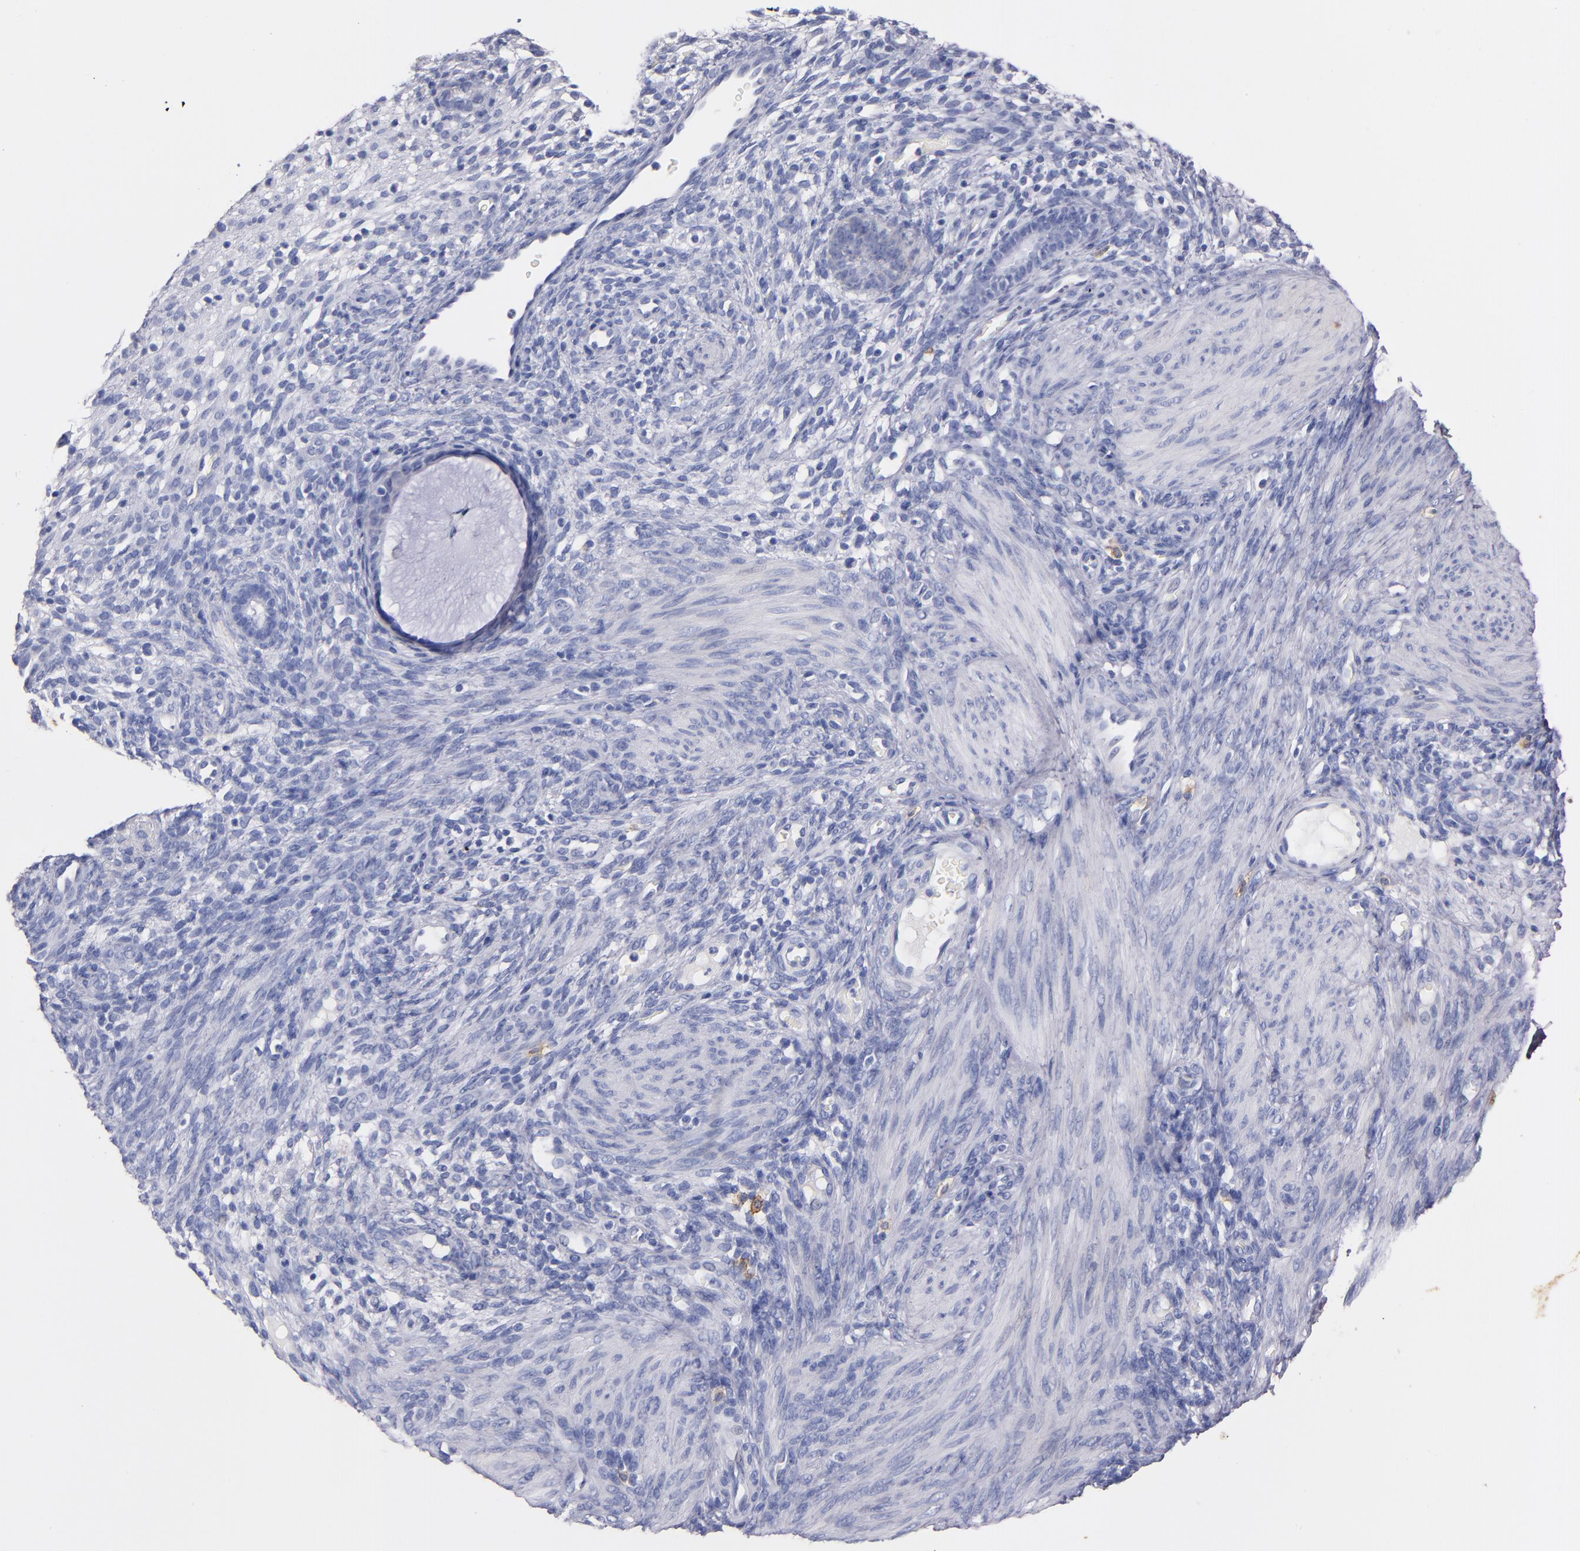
{"staining": {"intensity": "negative", "quantity": "none", "location": "none"}, "tissue": "endometrium", "cell_type": "Cells in endometrial stroma", "image_type": "normal", "snomed": [{"axis": "morphology", "description": "Normal tissue, NOS"}, {"axis": "topography", "description": "Endometrium"}], "caption": "Cells in endometrial stroma are negative for protein expression in benign human endometrium. (DAB (3,3'-diaminobenzidine) immunohistochemistry (IHC) with hematoxylin counter stain).", "gene": "KIT", "patient": {"sex": "female", "age": 72}}